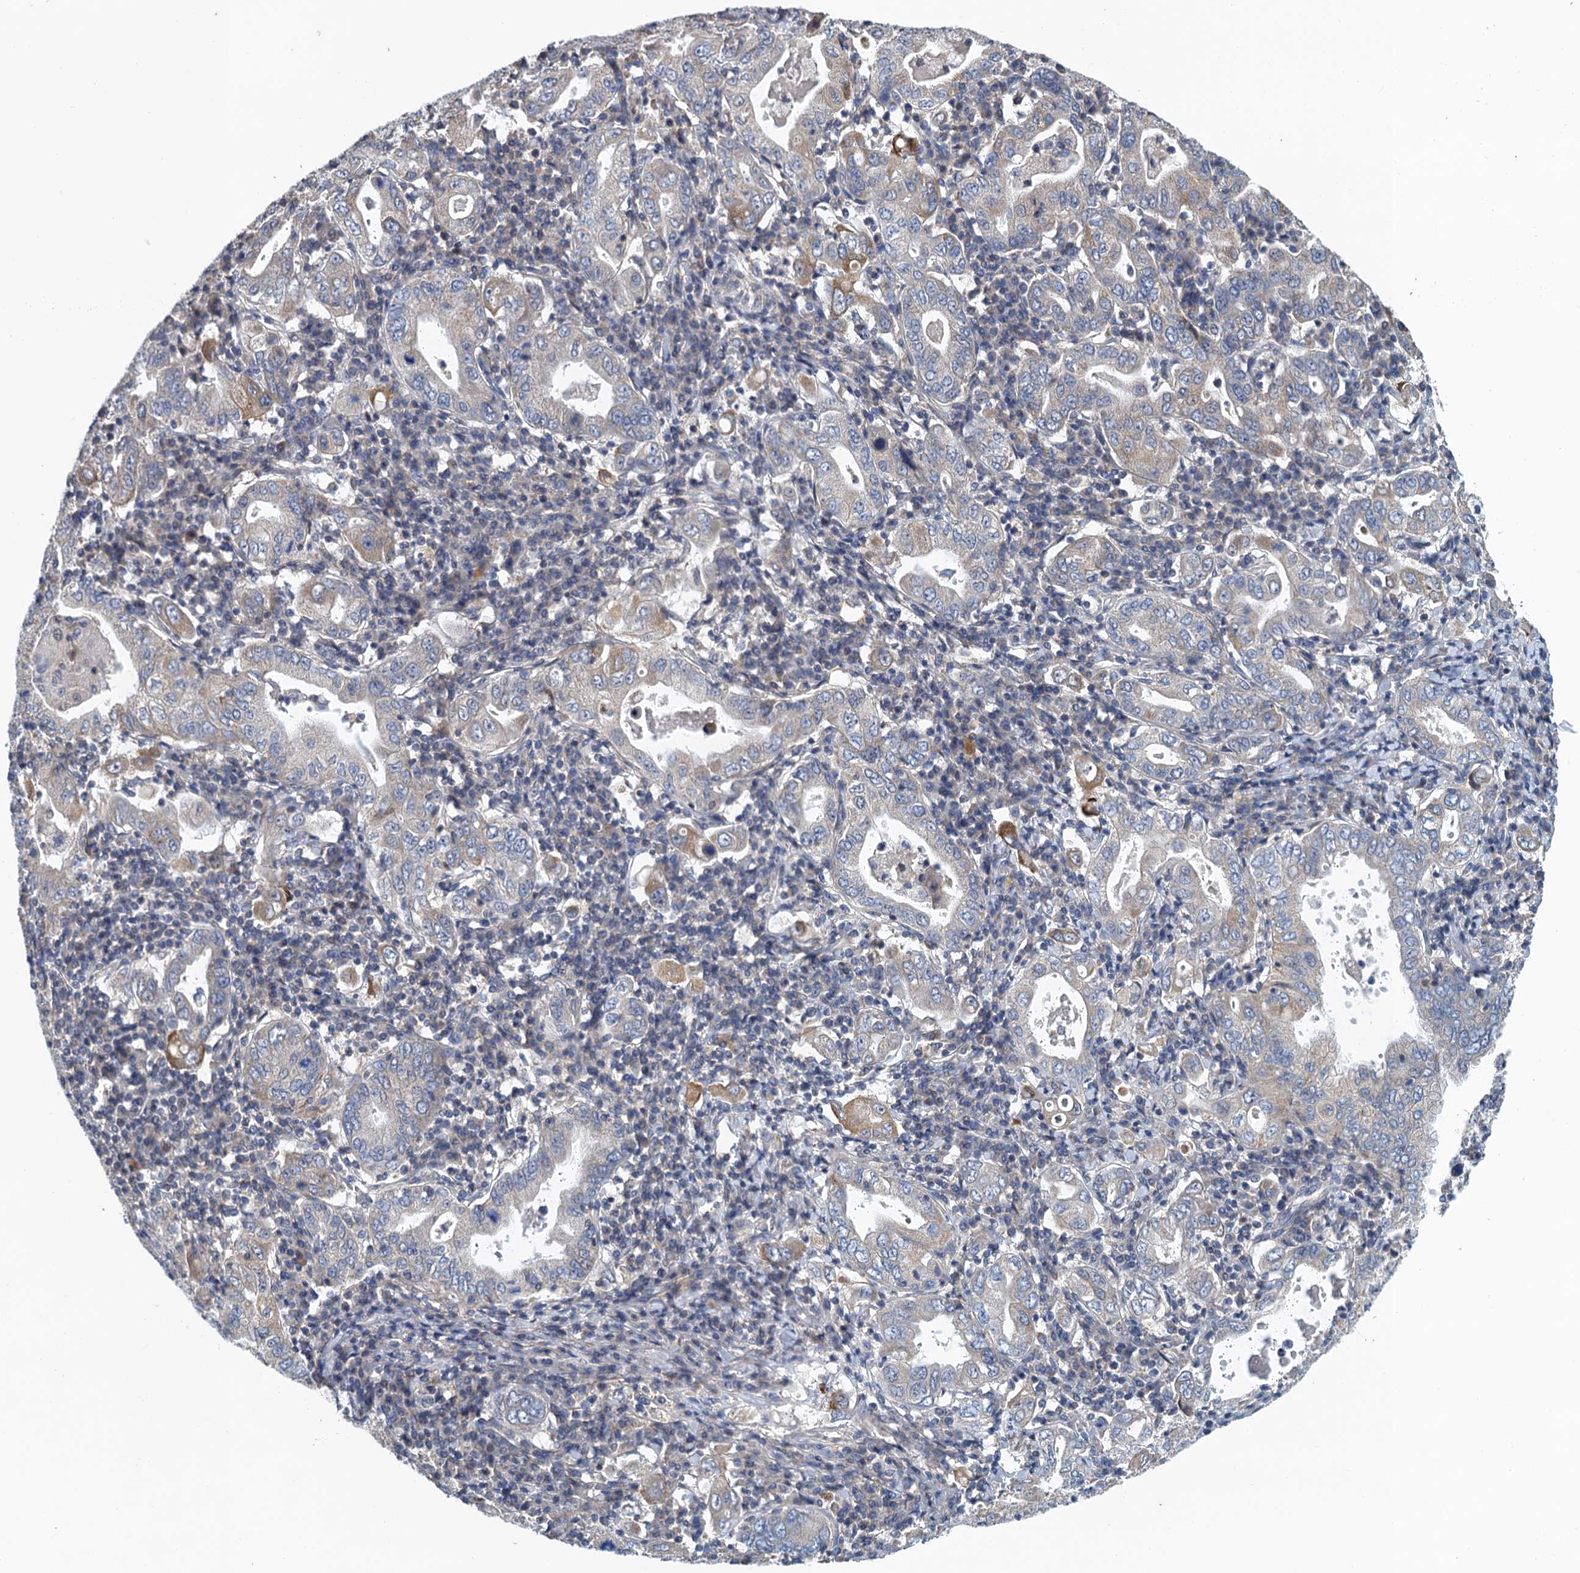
{"staining": {"intensity": "weak", "quantity": "<25%", "location": "cytoplasmic/membranous"}, "tissue": "stomach cancer", "cell_type": "Tumor cells", "image_type": "cancer", "snomed": [{"axis": "morphology", "description": "Normal tissue, NOS"}, {"axis": "morphology", "description": "Adenocarcinoma, NOS"}, {"axis": "topography", "description": "Esophagus"}, {"axis": "topography", "description": "Stomach, upper"}, {"axis": "topography", "description": "Peripheral nerve tissue"}], "caption": "A histopathology image of human adenocarcinoma (stomach) is negative for staining in tumor cells.", "gene": "MDM1", "patient": {"sex": "male", "age": 62}}